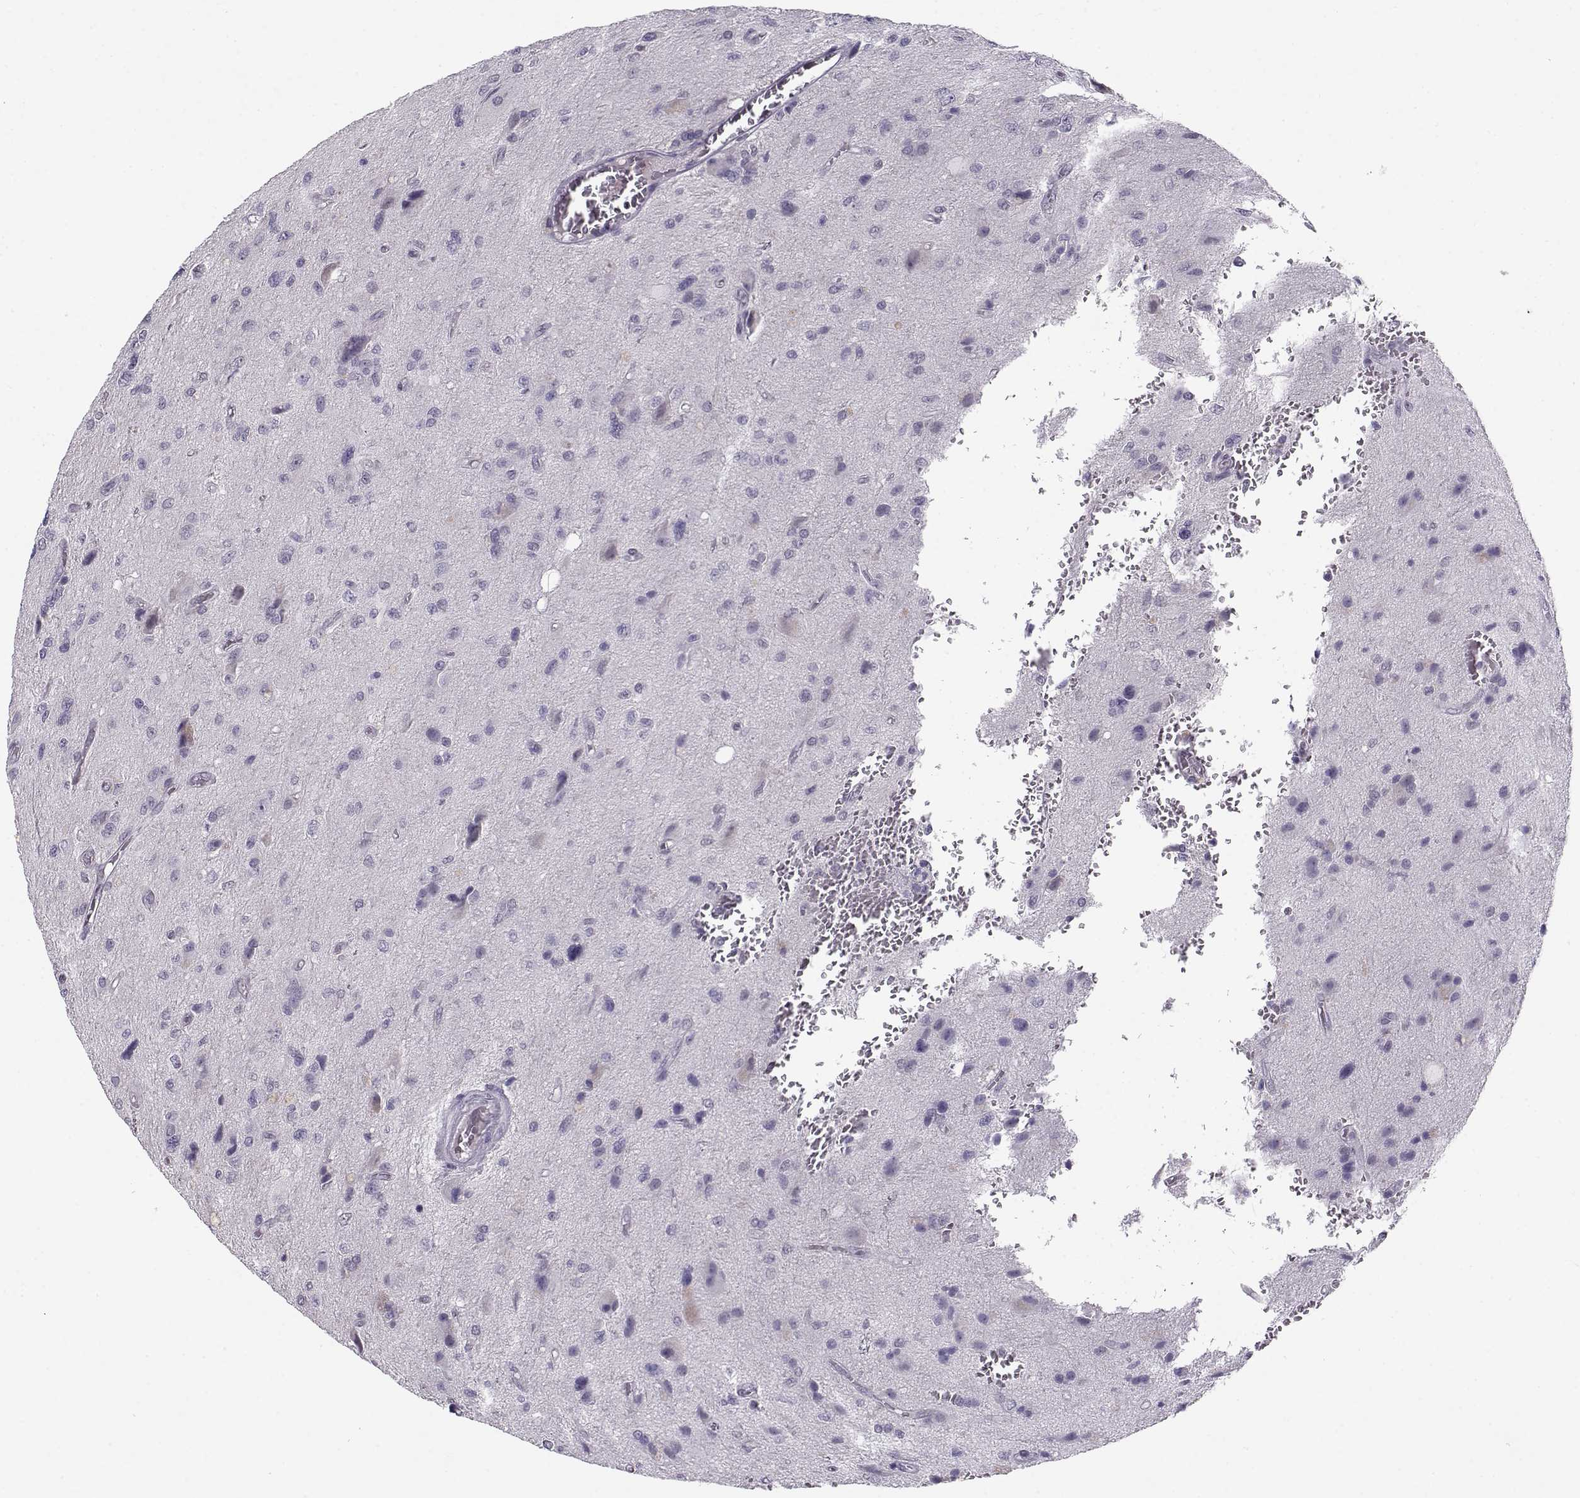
{"staining": {"intensity": "negative", "quantity": "none", "location": "none"}, "tissue": "glioma", "cell_type": "Tumor cells", "image_type": "cancer", "snomed": [{"axis": "morphology", "description": "Glioma, malignant, NOS"}, {"axis": "morphology", "description": "Glioma, malignant, High grade"}, {"axis": "topography", "description": "Brain"}], "caption": "Tumor cells are negative for protein expression in human glioma.", "gene": "C16orf86", "patient": {"sex": "female", "age": 71}}